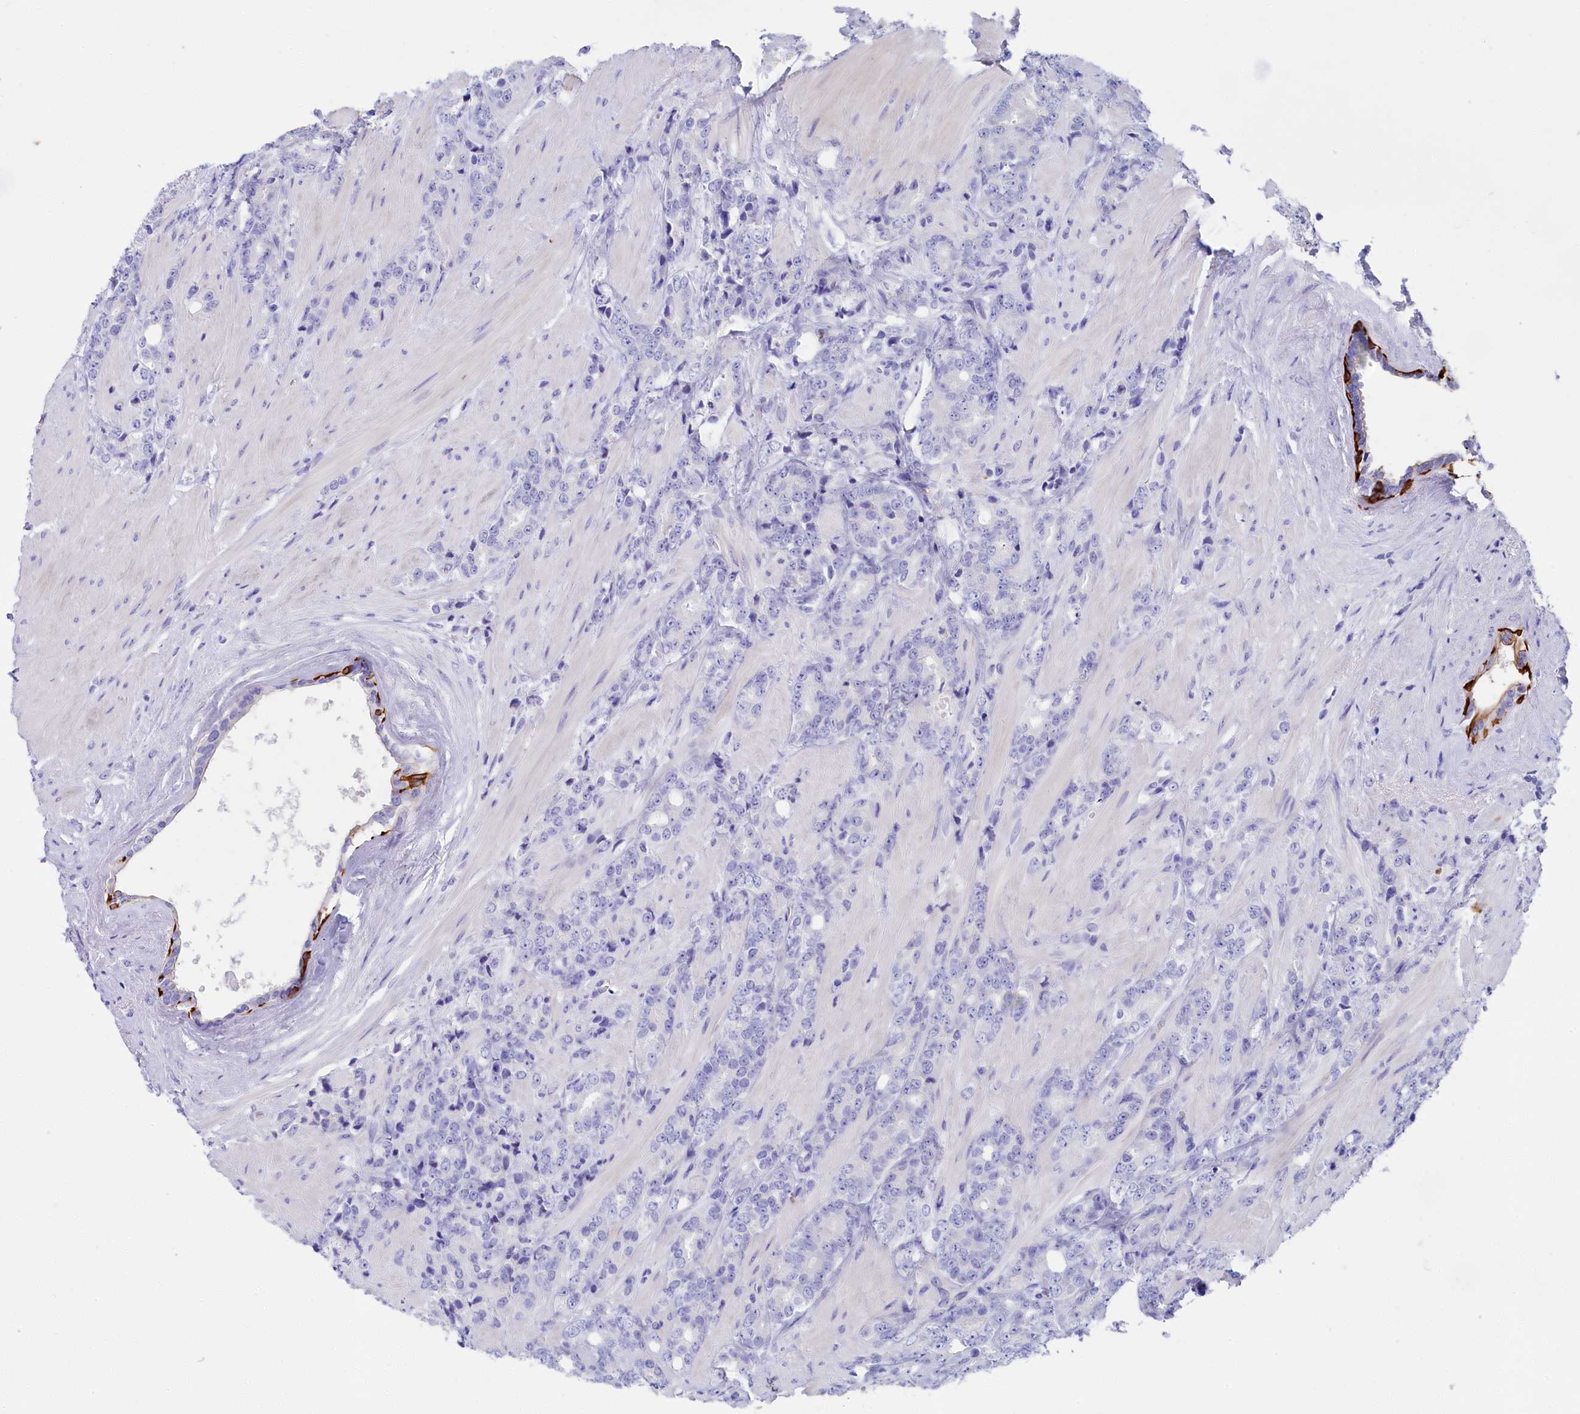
{"staining": {"intensity": "negative", "quantity": "none", "location": "none"}, "tissue": "prostate cancer", "cell_type": "Tumor cells", "image_type": "cancer", "snomed": [{"axis": "morphology", "description": "Adenocarcinoma, High grade"}, {"axis": "topography", "description": "Prostate"}], "caption": "Prostate cancer (adenocarcinoma (high-grade)) was stained to show a protein in brown. There is no significant positivity in tumor cells.", "gene": "SULT2A1", "patient": {"sex": "male", "age": 62}}